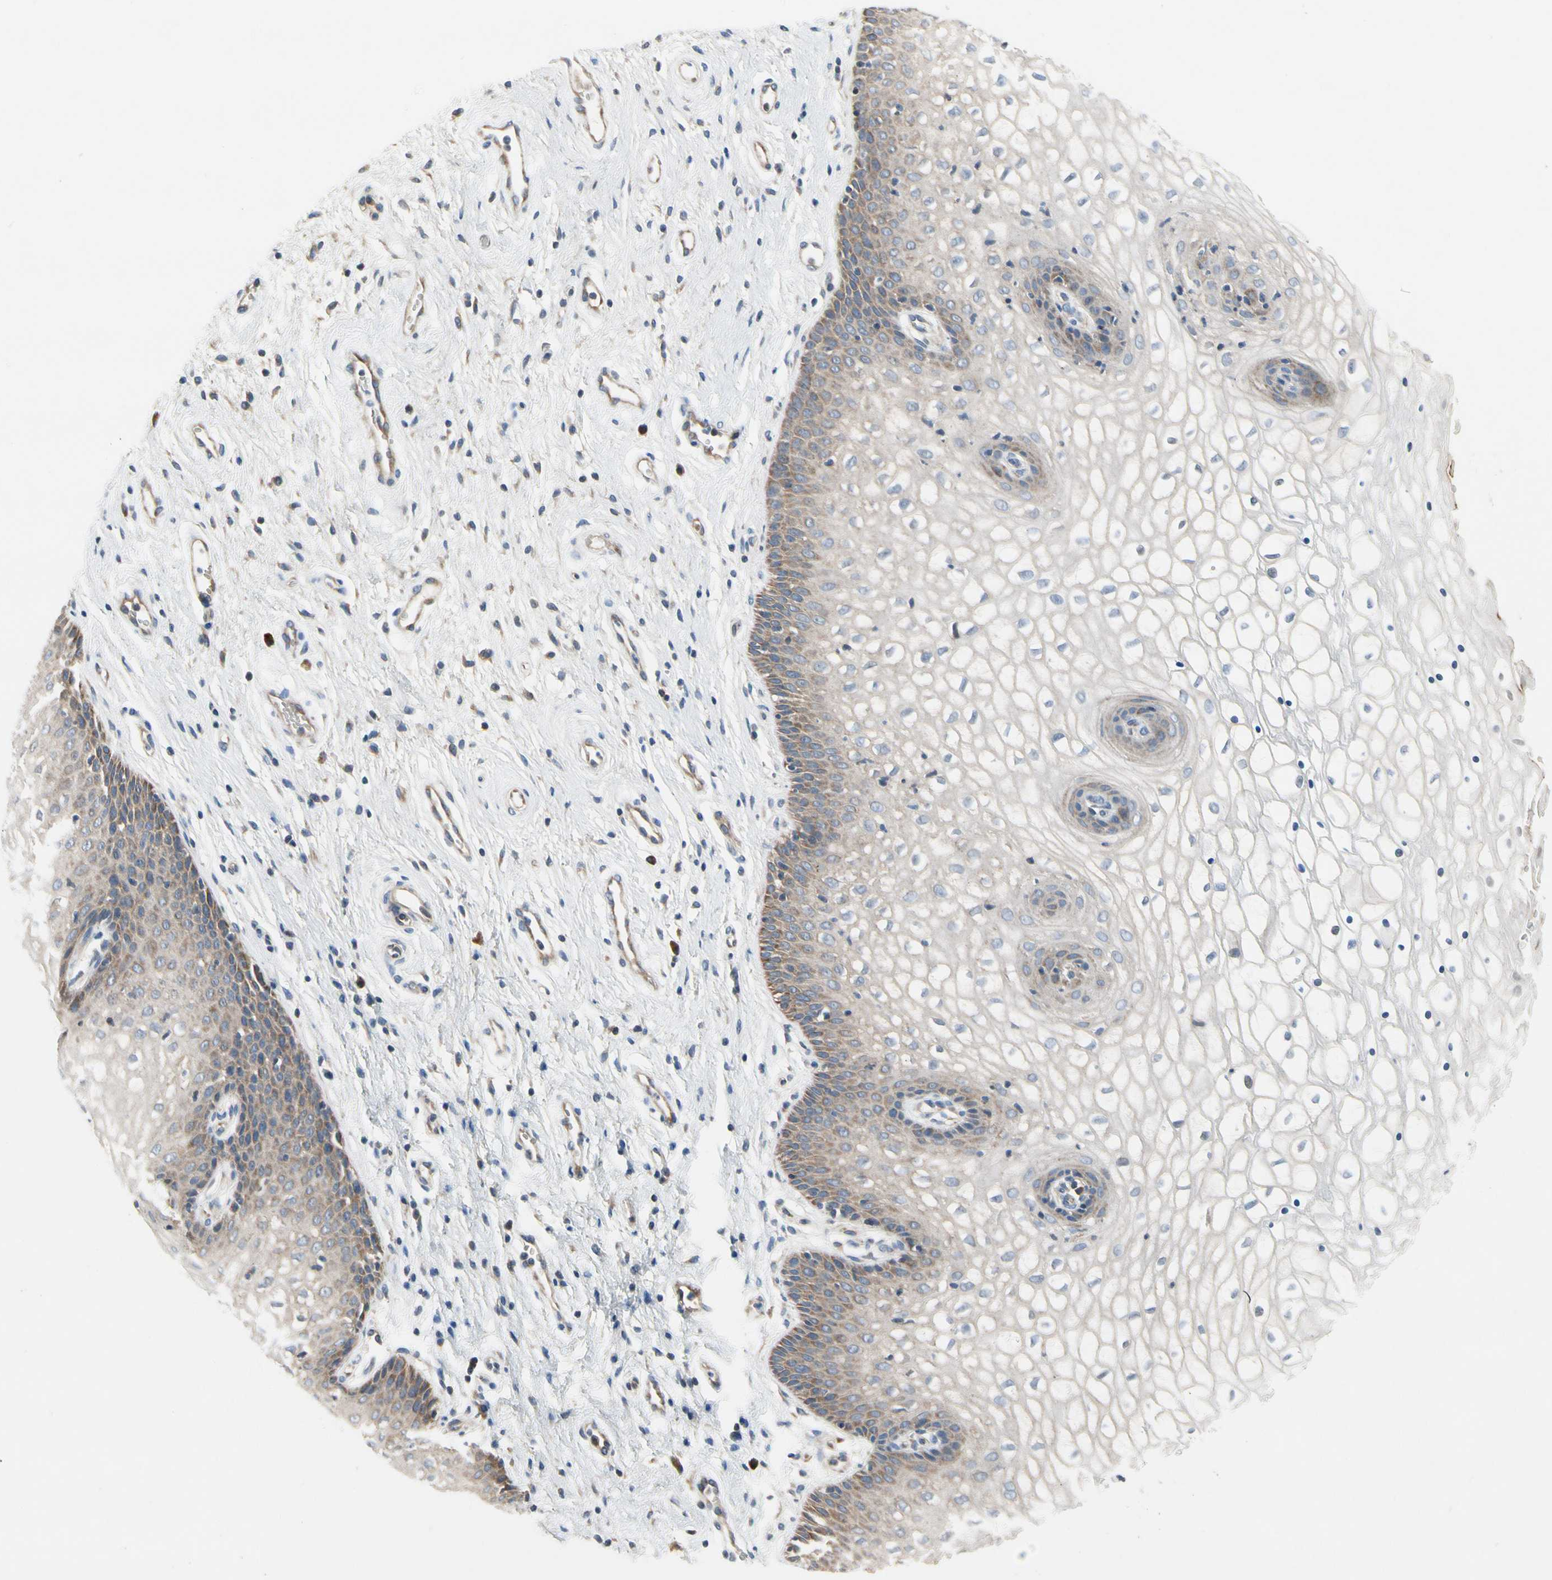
{"staining": {"intensity": "moderate", "quantity": "25%-75%", "location": "cytoplasmic/membranous"}, "tissue": "vagina", "cell_type": "Squamous epithelial cells", "image_type": "normal", "snomed": [{"axis": "morphology", "description": "Normal tissue, NOS"}, {"axis": "topography", "description": "Vagina"}], "caption": "Brown immunohistochemical staining in normal human vagina displays moderate cytoplasmic/membranous positivity in about 25%-75% of squamous epithelial cells.", "gene": "KLHDC8B", "patient": {"sex": "female", "age": 34}}